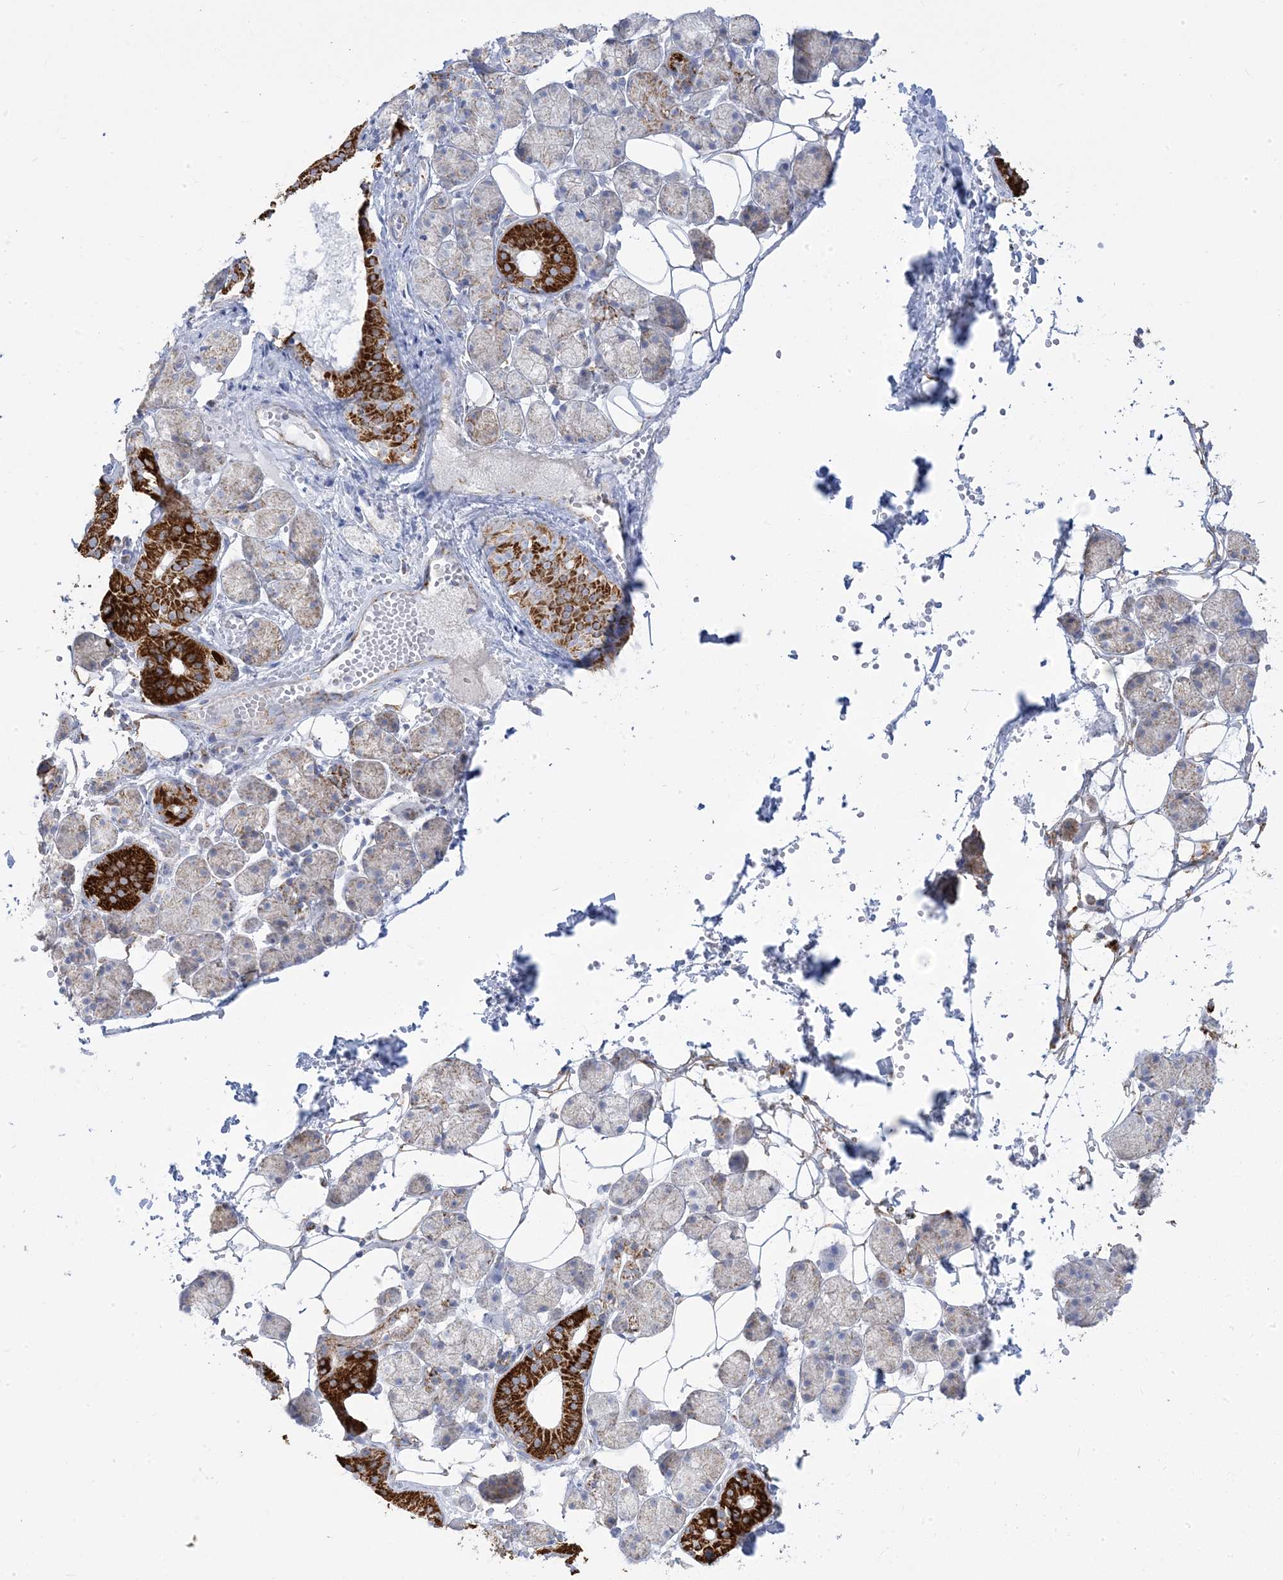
{"staining": {"intensity": "strong", "quantity": "25%-75%", "location": "cytoplasmic/membranous"}, "tissue": "salivary gland", "cell_type": "Glandular cells", "image_type": "normal", "snomed": [{"axis": "morphology", "description": "Normal tissue, NOS"}, {"axis": "topography", "description": "Salivary gland"}], "caption": "Human salivary gland stained for a protein (brown) shows strong cytoplasmic/membranous positive positivity in about 25%-75% of glandular cells.", "gene": "PCCB", "patient": {"sex": "female", "age": 33}}